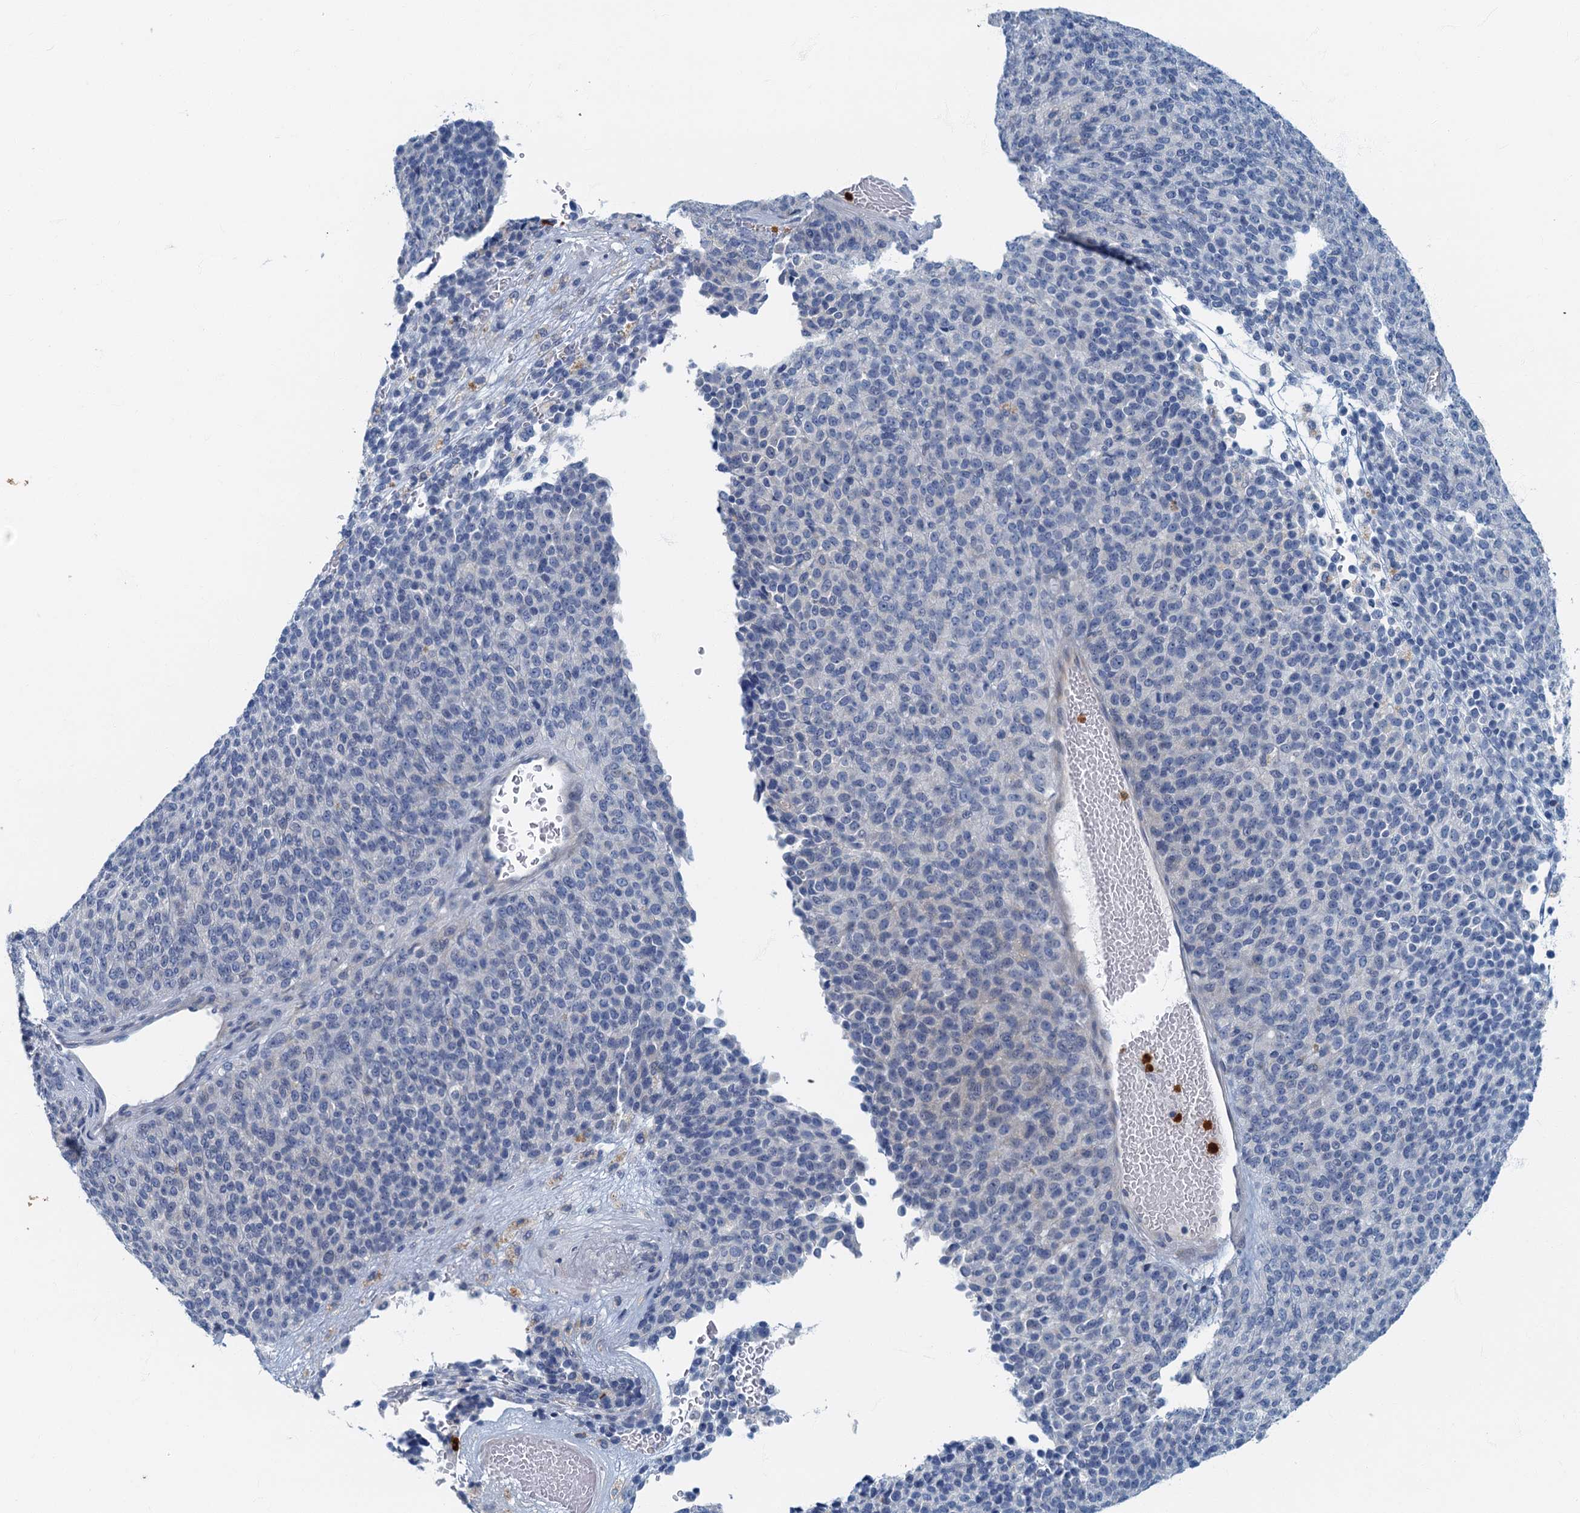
{"staining": {"intensity": "negative", "quantity": "none", "location": "none"}, "tissue": "melanoma", "cell_type": "Tumor cells", "image_type": "cancer", "snomed": [{"axis": "morphology", "description": "Malignant melanoma, Metastatic site"}, {"axis": "topography", "description": "Brain"}], "caption": "A histopathology image of human melanoma is negative for staining in tumor cells.", "gene": "ANKDD1A", "patient": {"sex": "female", "age": 56}}